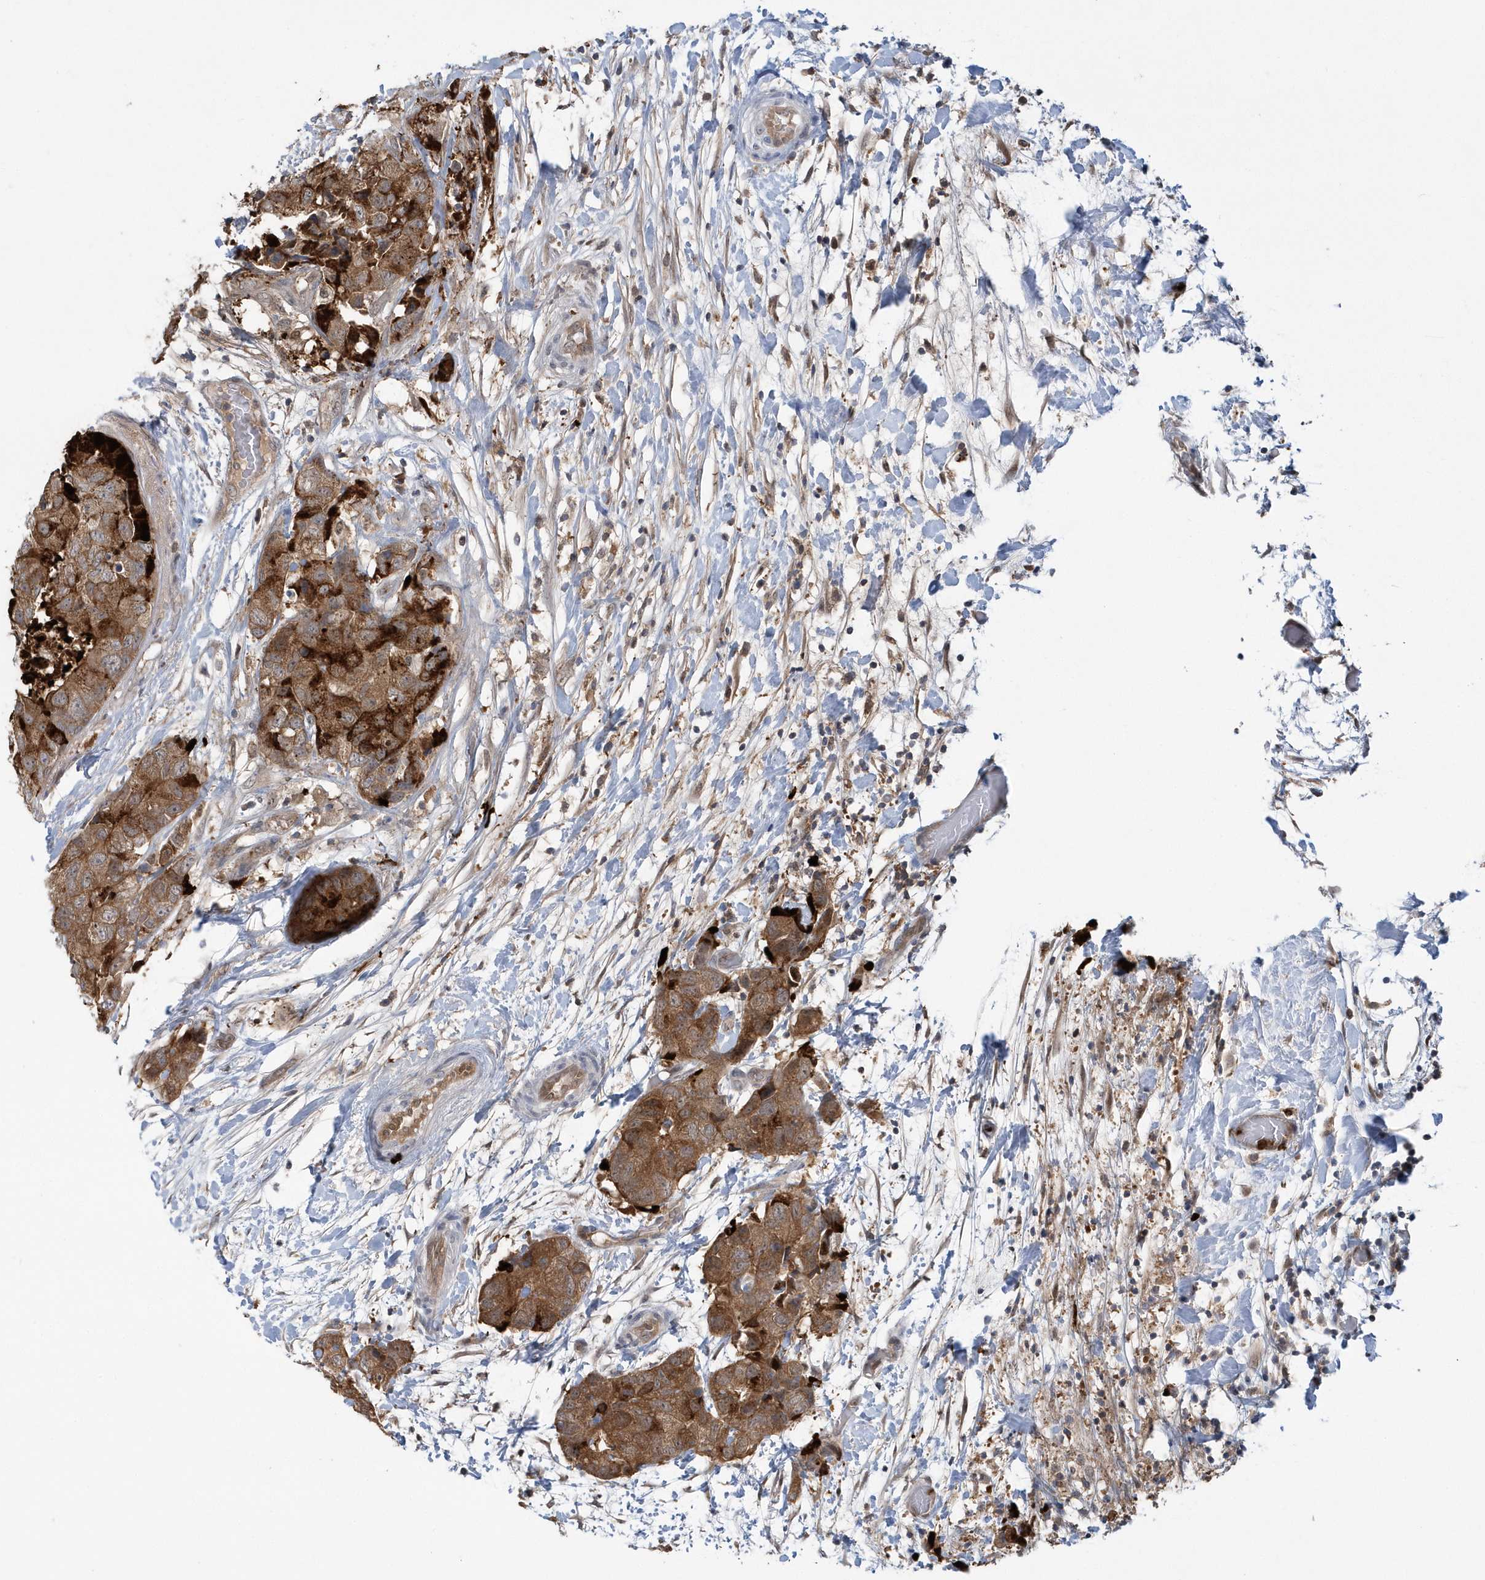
{"staining": {"intensity": "moderate", "quantity": ">75%", "location": "cytoplasmic/membranous"}, "tissue": "breast cancer", "cell_type": "Tumor cells", "image_type": "cancer", "snomed": [{"axis": "morphology", "description": "Duct carcinoma"}, {"axis": "topography", "description": "Breast"}], "caption": "IHC photomicrograph of breast cancer stained for a protein (brown), which displays medium levels of moderate cytoplasmic/membranous staining in approximately >75% of tumor cells.", "gene": "RNF7", "patient": {"sex": "female", "age": 62}}